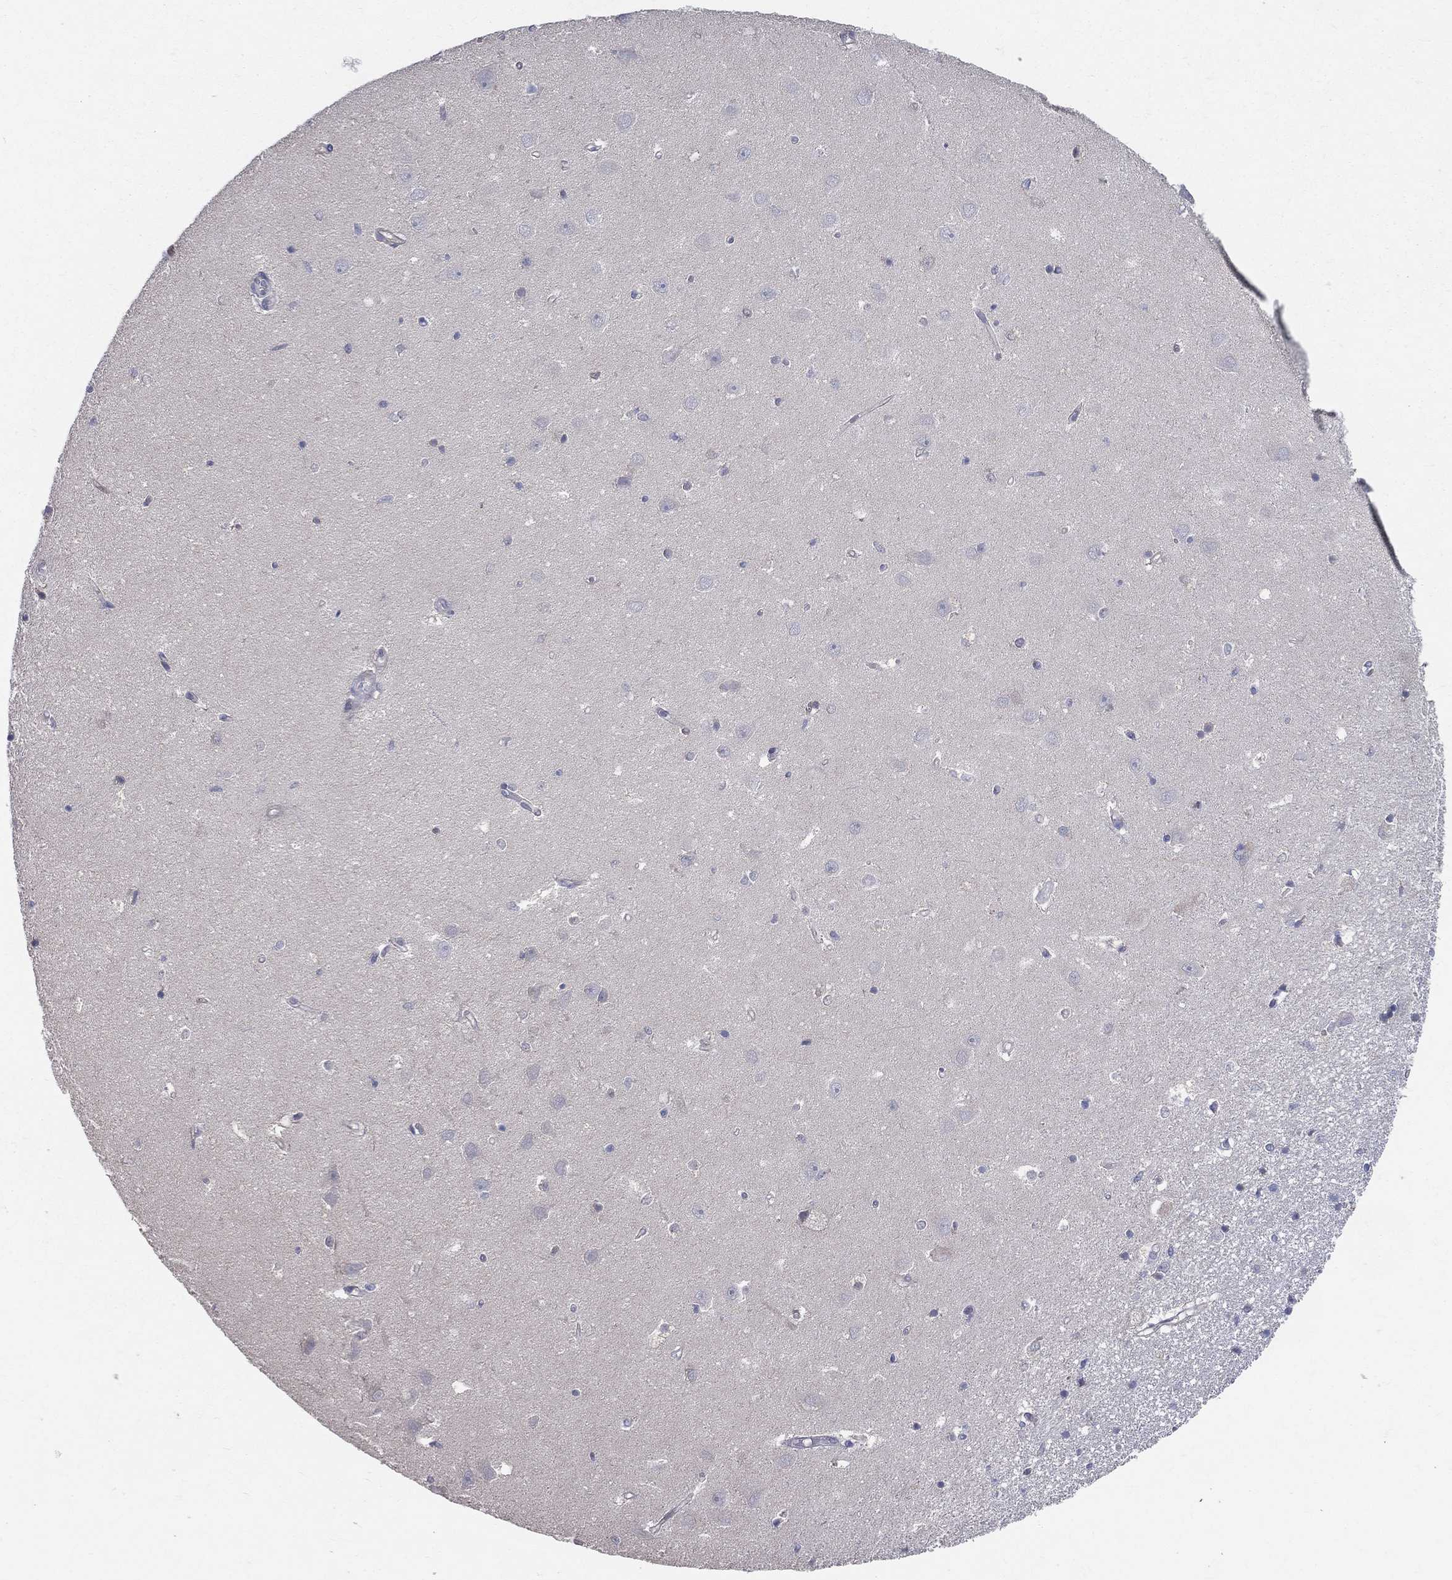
{"staining": {"intensity": "negative", "quantity": "none", "location": "none"}, "tissue": "hippocampus", "cell_type": "Glial cells", "image_type": "normal", "snomed": [{"axis": "morphology", "description": "Normal tissue, NOS"}, {"axis": "topography", "description": "Hippocampus"}], "caption": "An image of hippocampus stained for a protein displays no brown staining in glial cells.", "gene": "POMZP3", "patient": {"sex": "female", "age": 64}}